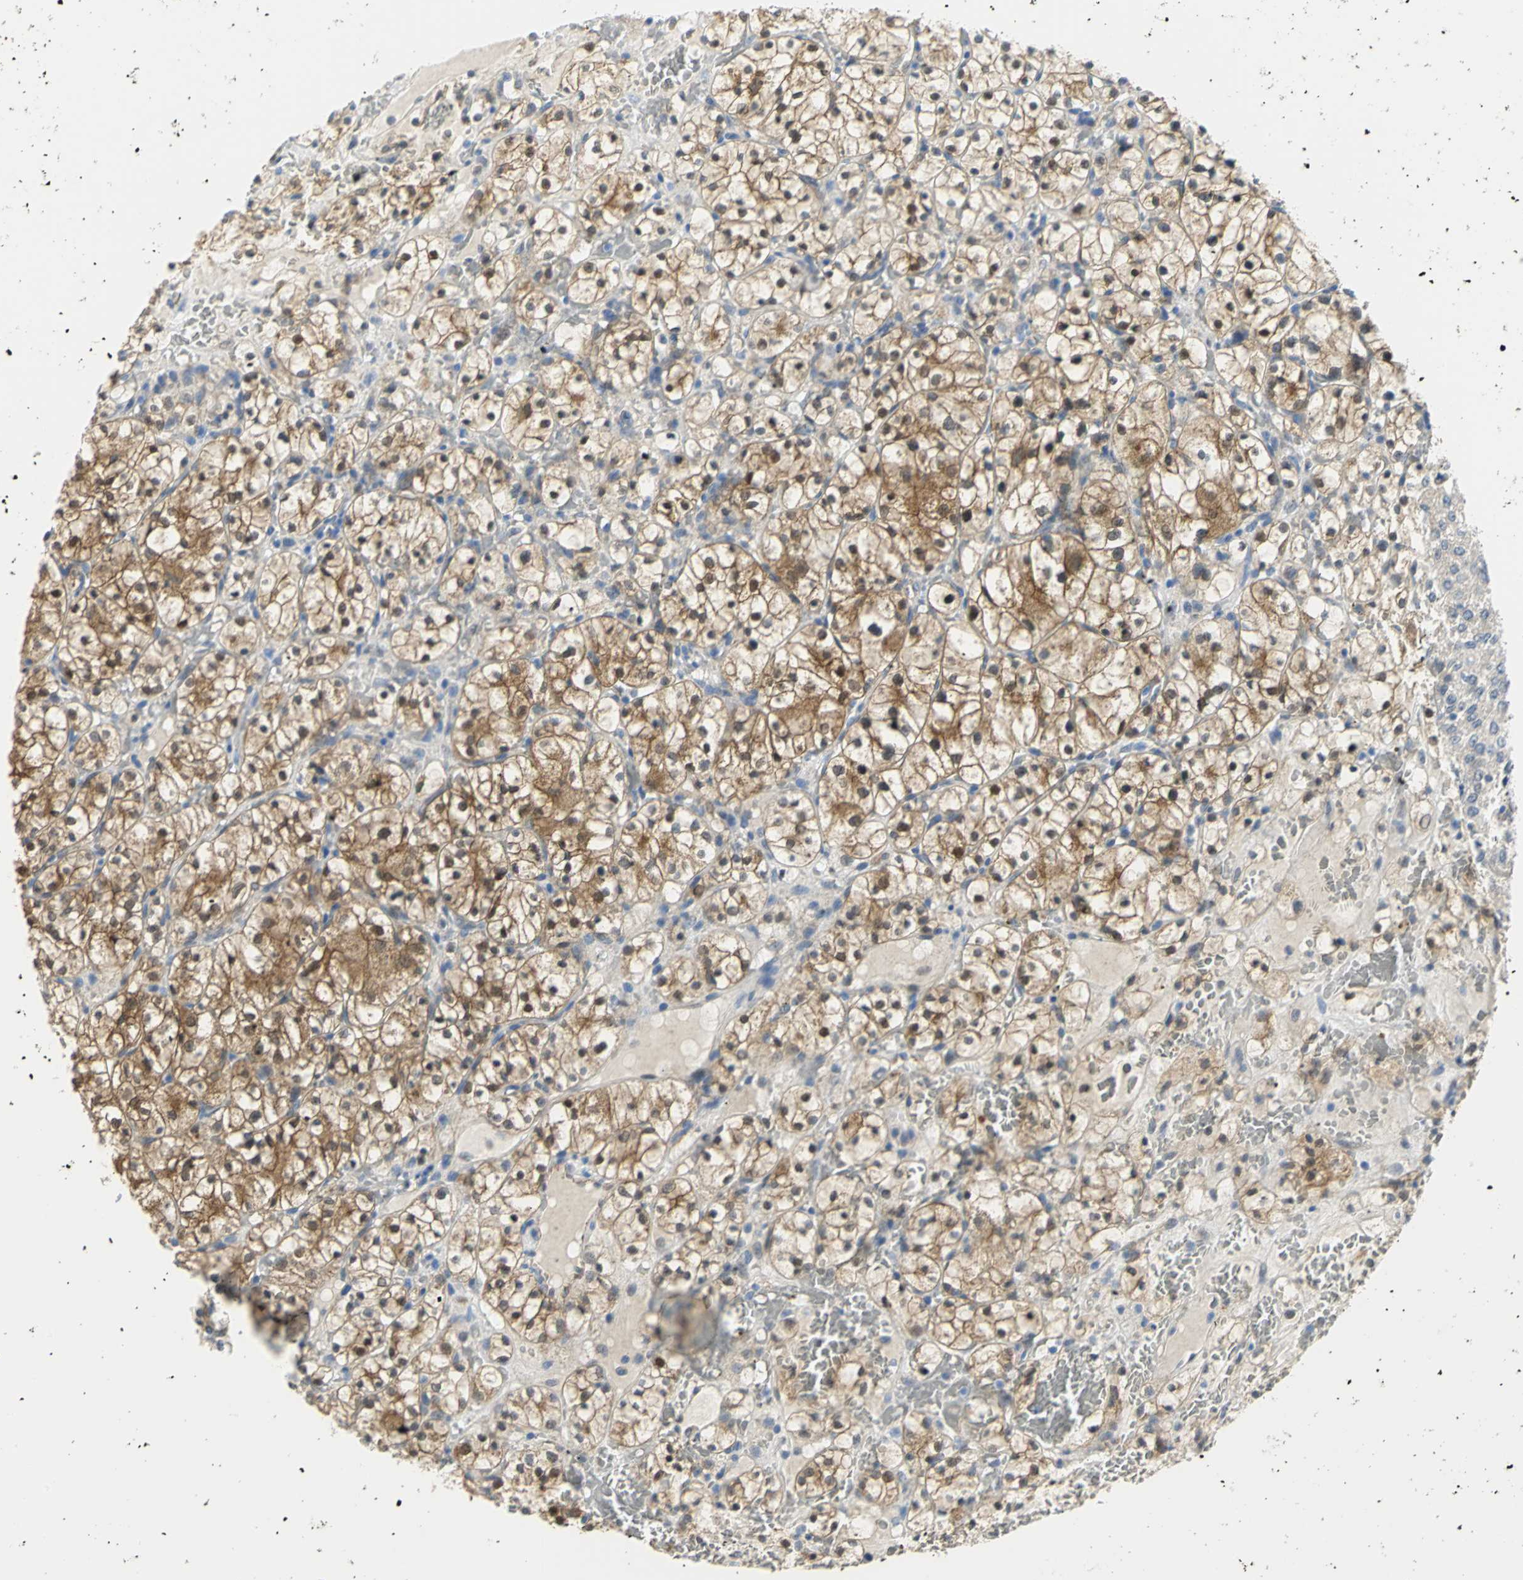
{"staining": {"intensity": "moderate", "quantity": ">75%", "location": "cytoplasmic/membranous"}, "tissue": "renal cancer", "cell_type": "Tumor cells", "image_type": "cancer", "snomed": [{"axis": "morphology", "description": "Adenocarcinoma, NOS"}, {"axis": "topography", "description": "Kidney"}], "caption": "Protein expression analysis of adenocarcinoma (renal) displays moderate cytoplasmic/membranous expression in about >75% of tumor cells.", "gene": "PGM3", "patient": {"sex": "female", "age": 60}}